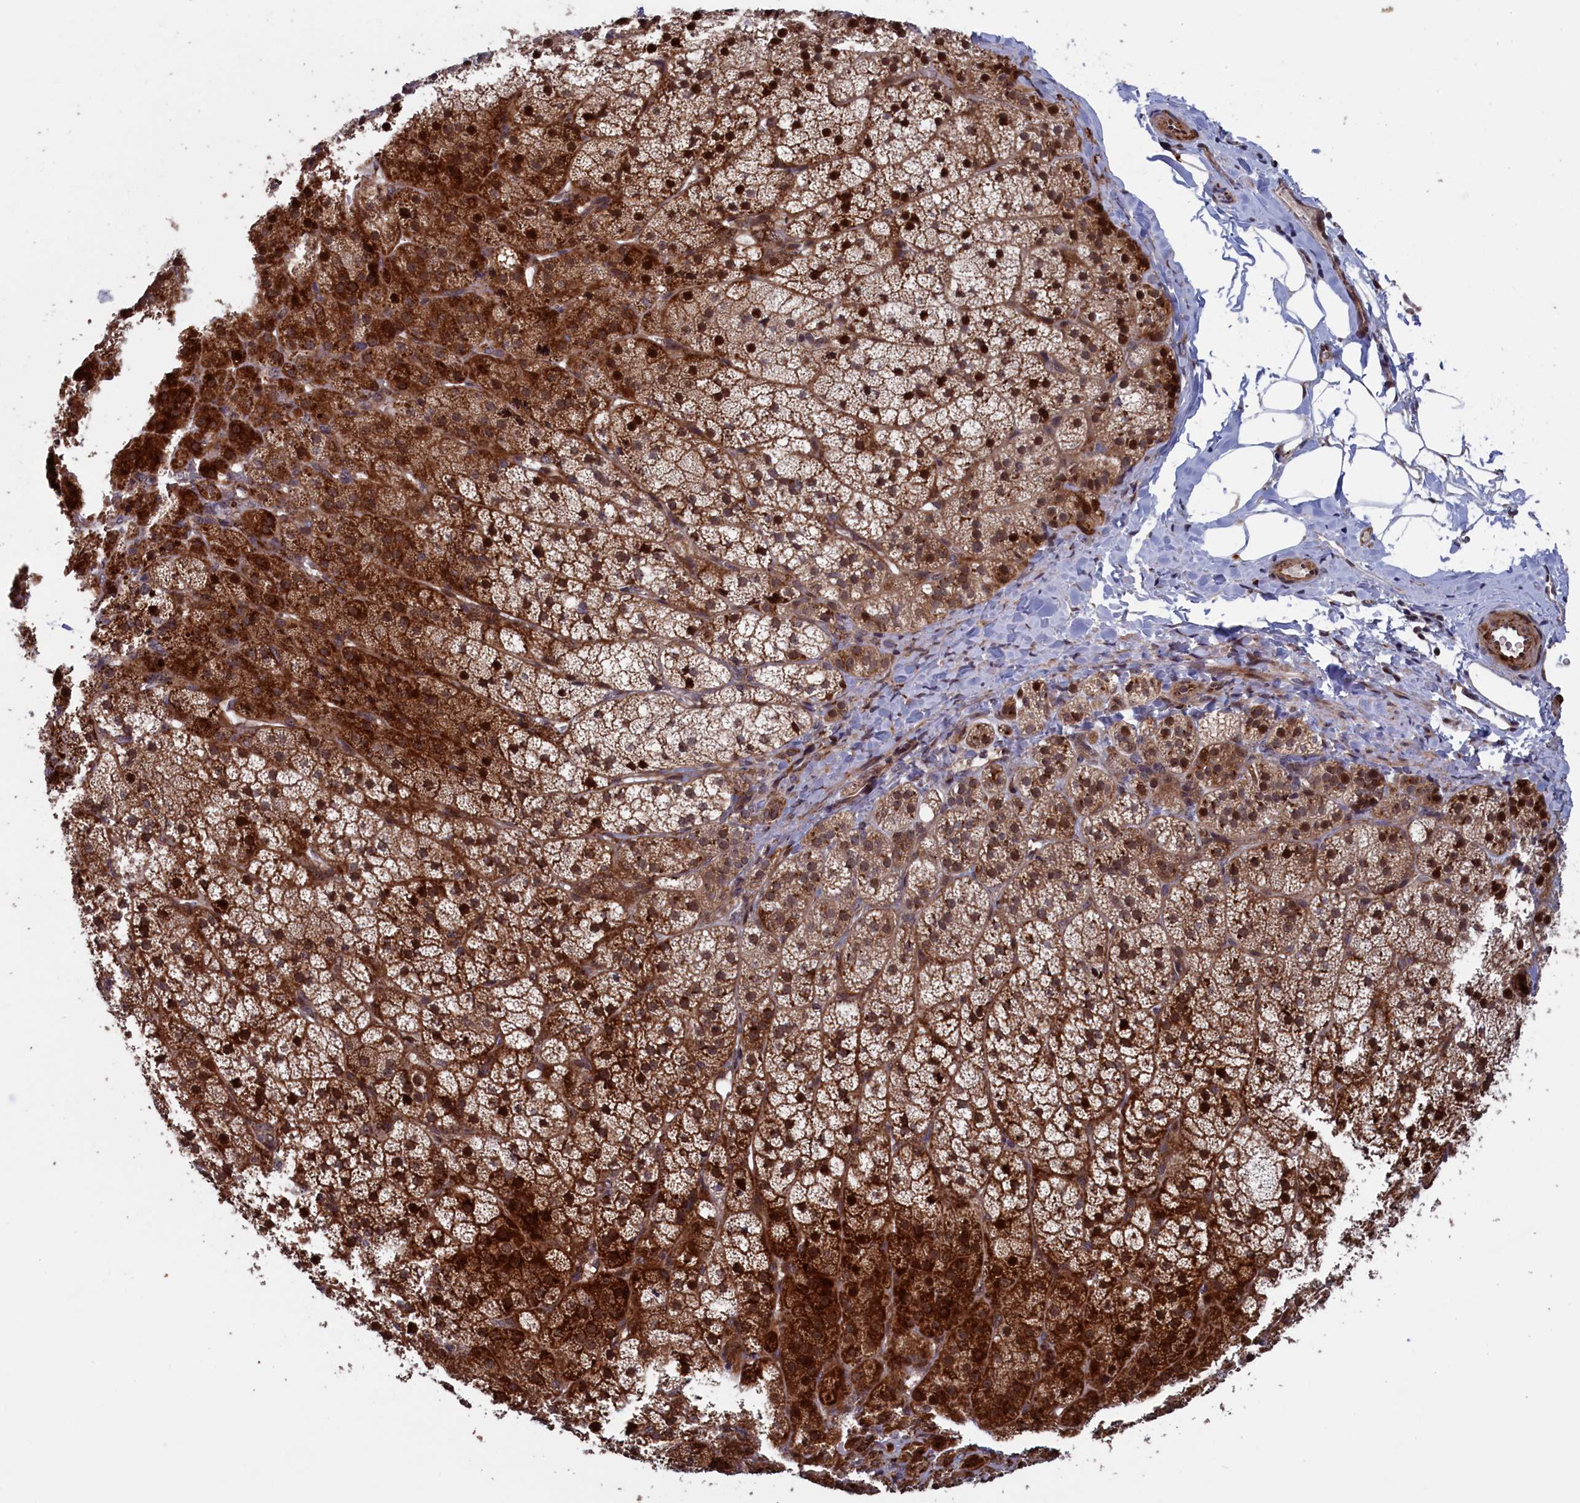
{"staining": {"intensity": "strong", "quantity": ">75%", "location": "cytoplasmic/membranous,nuclear"}, "tissue": "adrenal gland", "cell_type": "Glandular cells", "image_type": "normal", "snomed": [{"axis": "morphology", "description": "Normal tissue, NOS"}, {"axis": "topography", "description": "Adrenal gland"}], "caption": "IHC of unremarkable human adrenal gland shows high levels of strong cytoplasmic/membranous,nuclear positivity in about >75% of glandular cells. Using DAB (brown) and hematoxylin (blue) stains, captured at high magnification using brightfield microscopy.", "gene": "LSG1", "patient": {"sex": "female", "age": 44}}